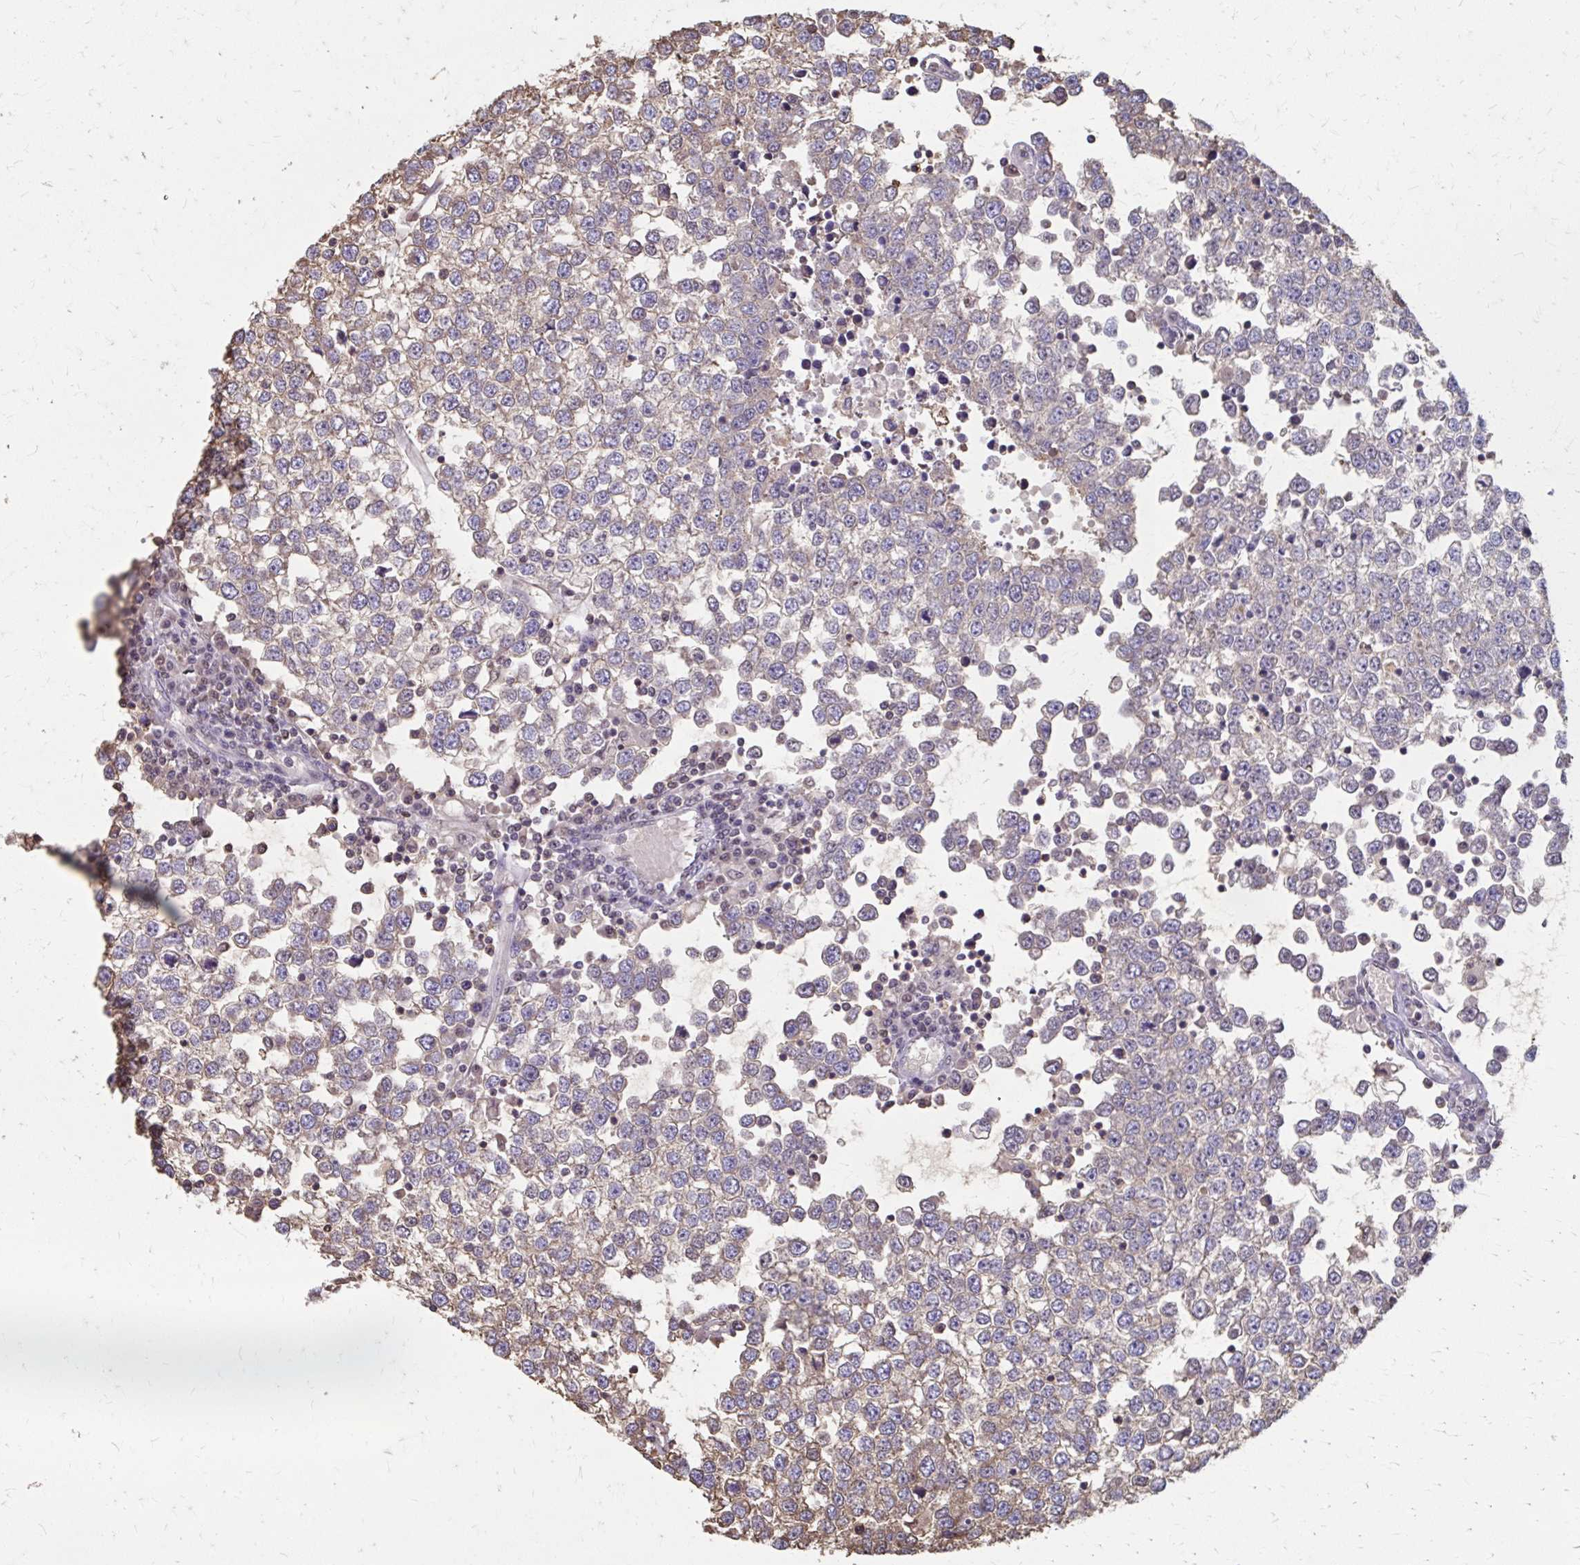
{"staining": {"intensity": "weak", "quantity": "25%-75%", "location": "cytoplasmic/membranous"}, "tissue": "testis cancer", "cell_type": "Tumor cells", "image_type": "cancer", "snomed": [{"axis": "morphology", "description": "Seminoma, NOS"}, {"axis": "topography", "description": "Testis"}], "caption": "Seminoma (testis) was stained to show a protein in brown. There is low levels of weak cytoplasmic/membranous positivity in approximately 25%-75% of tumor cells. The staining was performed using DAB to visualize the protein expression in brown, while the nuclei were stained in blue with hematoxylin (Magnification: 20x).", "gene": "ING4", "patient": {"sex": "male", "age": 65}}